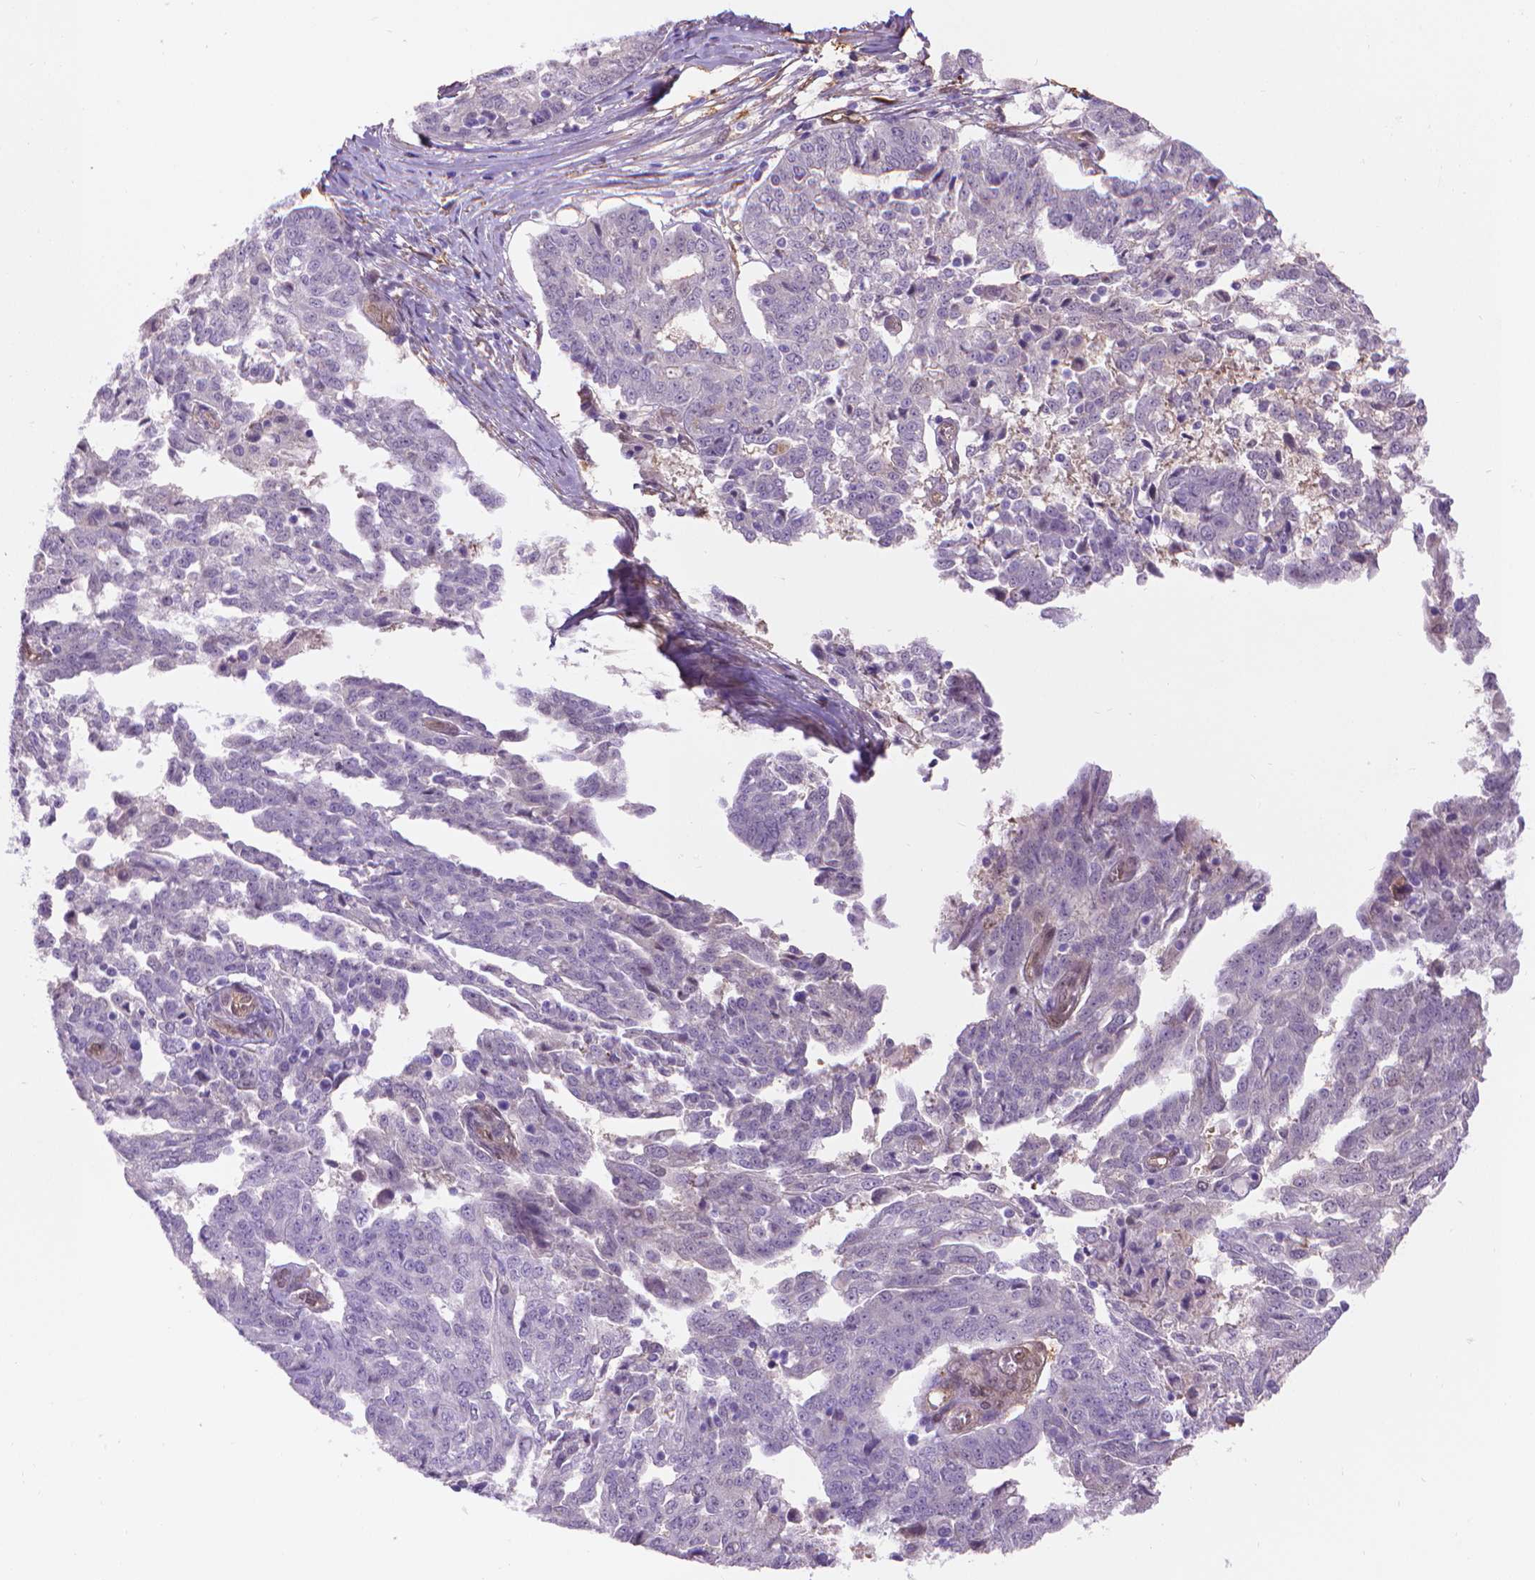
{"staining": {"intensity": "negative", "quantity": "none", "location": "none"}, "tissue": "ovarian cancer", "cell_type": "Tumor cells", "image_type": "cancer", "snomed": [{"axis": "morphology", "description": "Cystadenocarcinoma, serous, NOS"}, {"axis": "topography", "description": "Ovary"}], "caption": "This is an immunohistochemistry (IHC) photomicrograph of human ovarian cancer. There is no expression in tumor cells.", "gene": "CLIC4", "patient": {"sex": "female", "age": 67}}